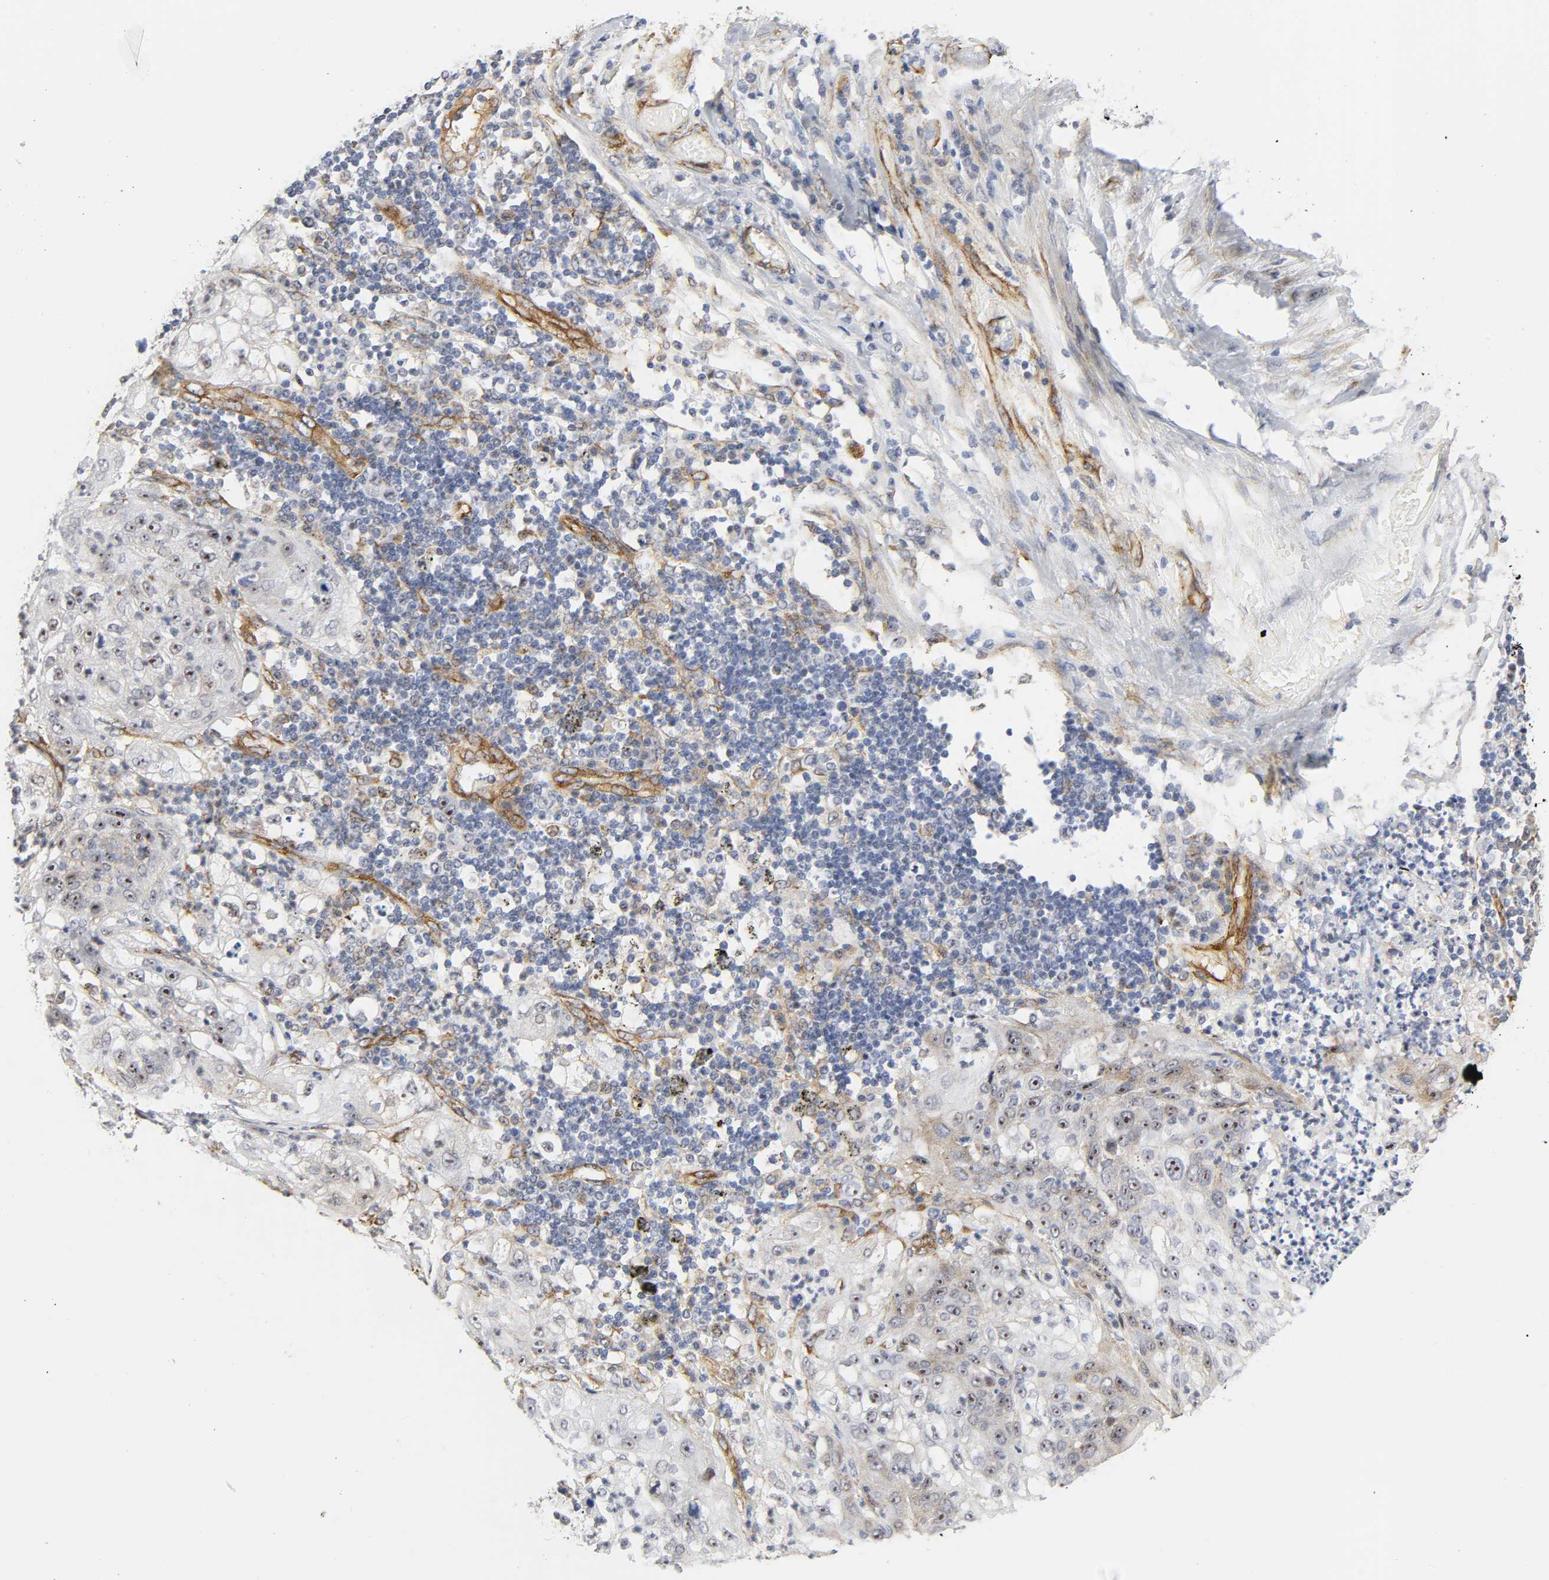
{"staining": {"intensity": "negative", "quantity": "none", "location": "none"}, "tissue": "lung cancer", "cell_type": "Tumor cells", "image_type": "cancer", "snomed": [{"axis": "morphology", "description": "Inflammation, NOS"}, {"axis": "morphology", "description": "Squamous cell carcinoma, NOS"}, {"axis": "topography", "description": "Lymph node"}, {"axis": "topography", "description": "Soft tissue"}, {"axis": "topography", "description": "Lung"}], "caption": "A high-resolution histopathology image shows IHC staining of lung cancer (squamous cell carcinoma), which reveals no significant positivity in tumor cells.", "gene": "DOCK1", "patient": {"sex": "male", "age": 66}}